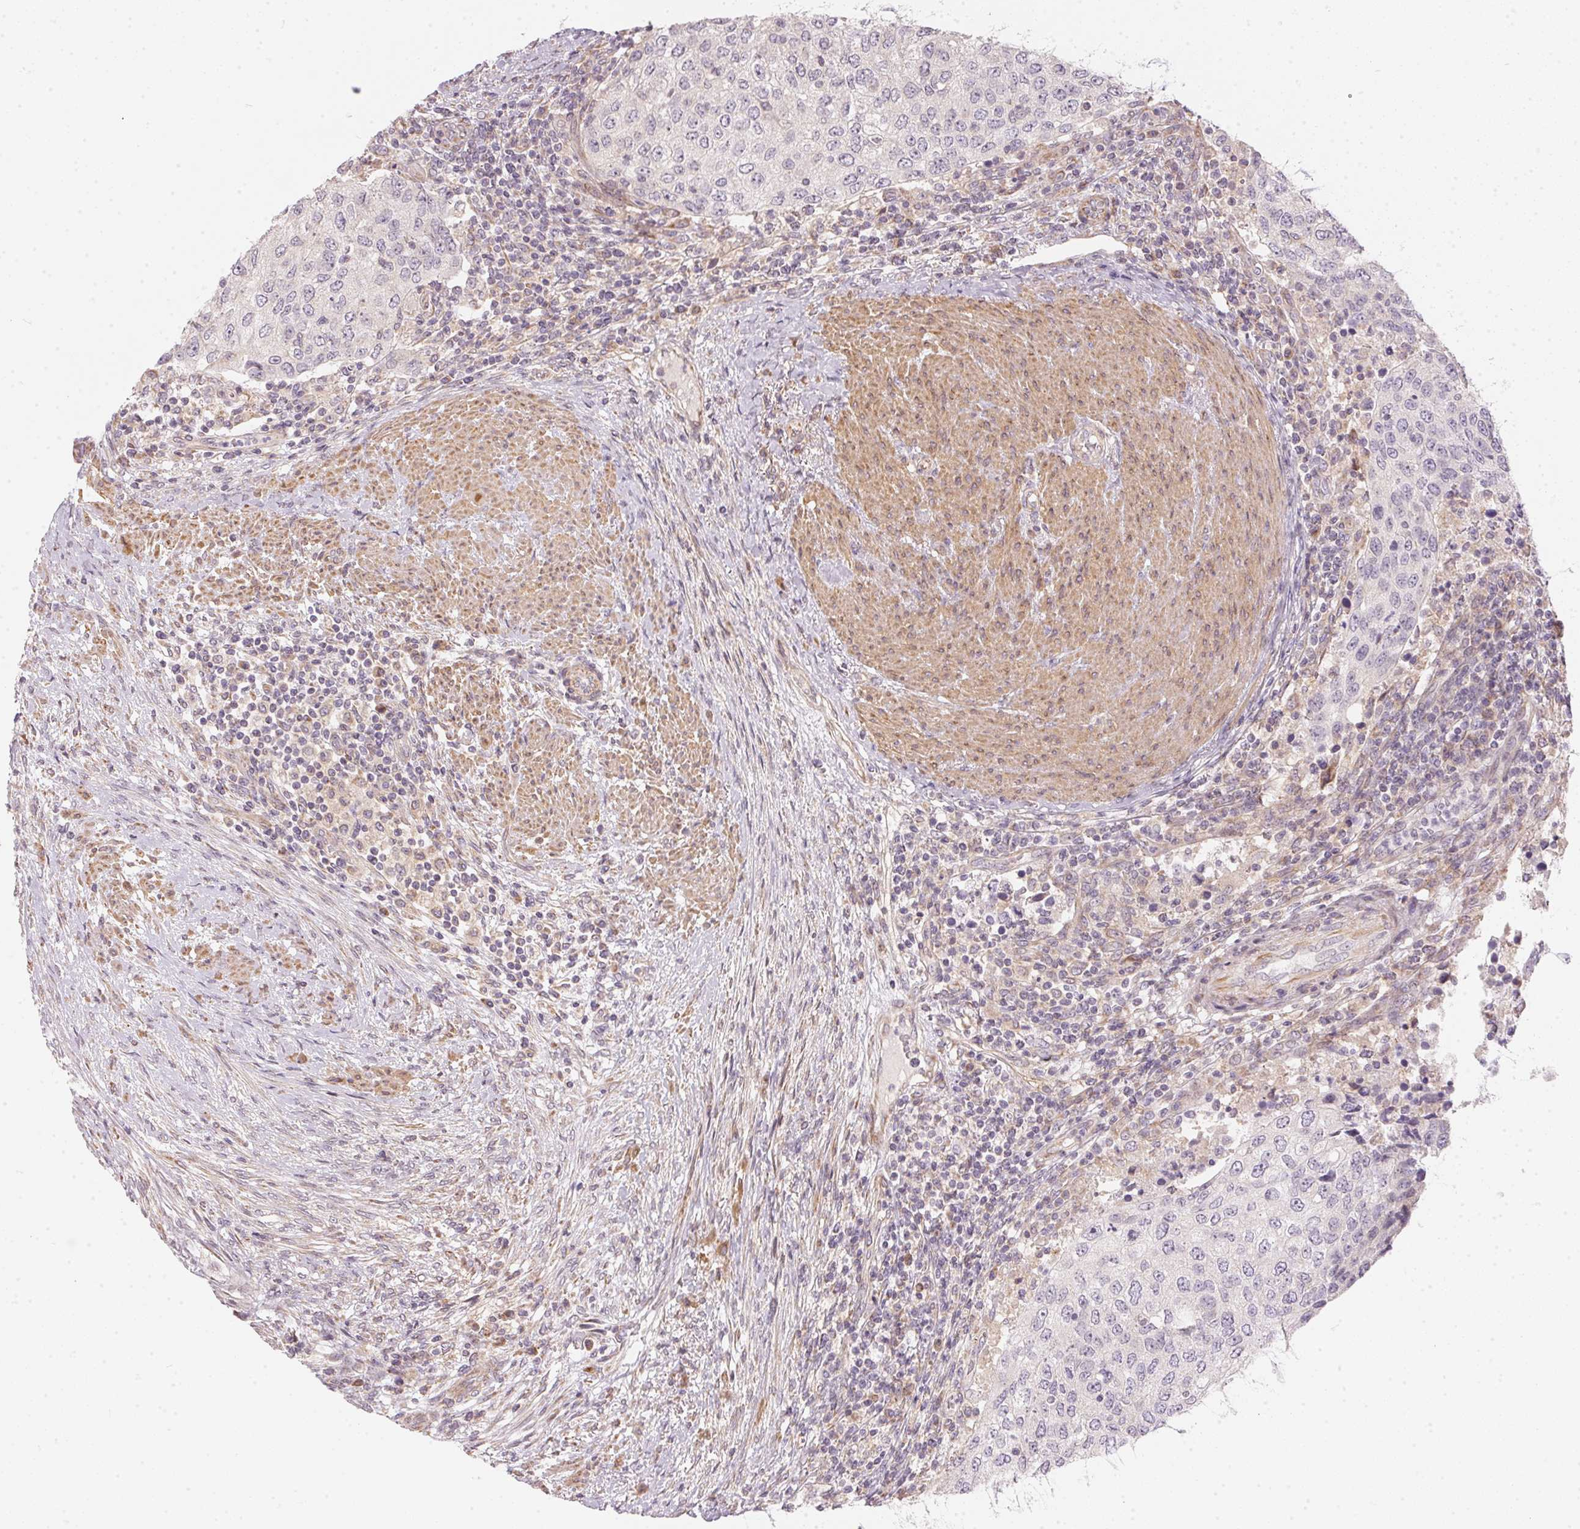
{"staining": {"intensity": "negative", "quantity": "none", "location": "none"}, "tissue": "urothelial cancer", "cell_type": "Tumor cells", "image_type": "cancer", "snomed": [{"axis": "morphology", "description": "Urothelial carcinoma, High grade"}, {"axis": "topography", "description": "Urinary bladder"}], "caption": "High-grade urothelial carcinoma was stained to show a protein in brown. There is no significant staining in tumor cells. (Brightfield microscopy of DAB (3,3'-diaminobenzidine) IHC at high magnification).", "gene": "VWA5B2", "patient": {"sex": "female", "age": 78}}